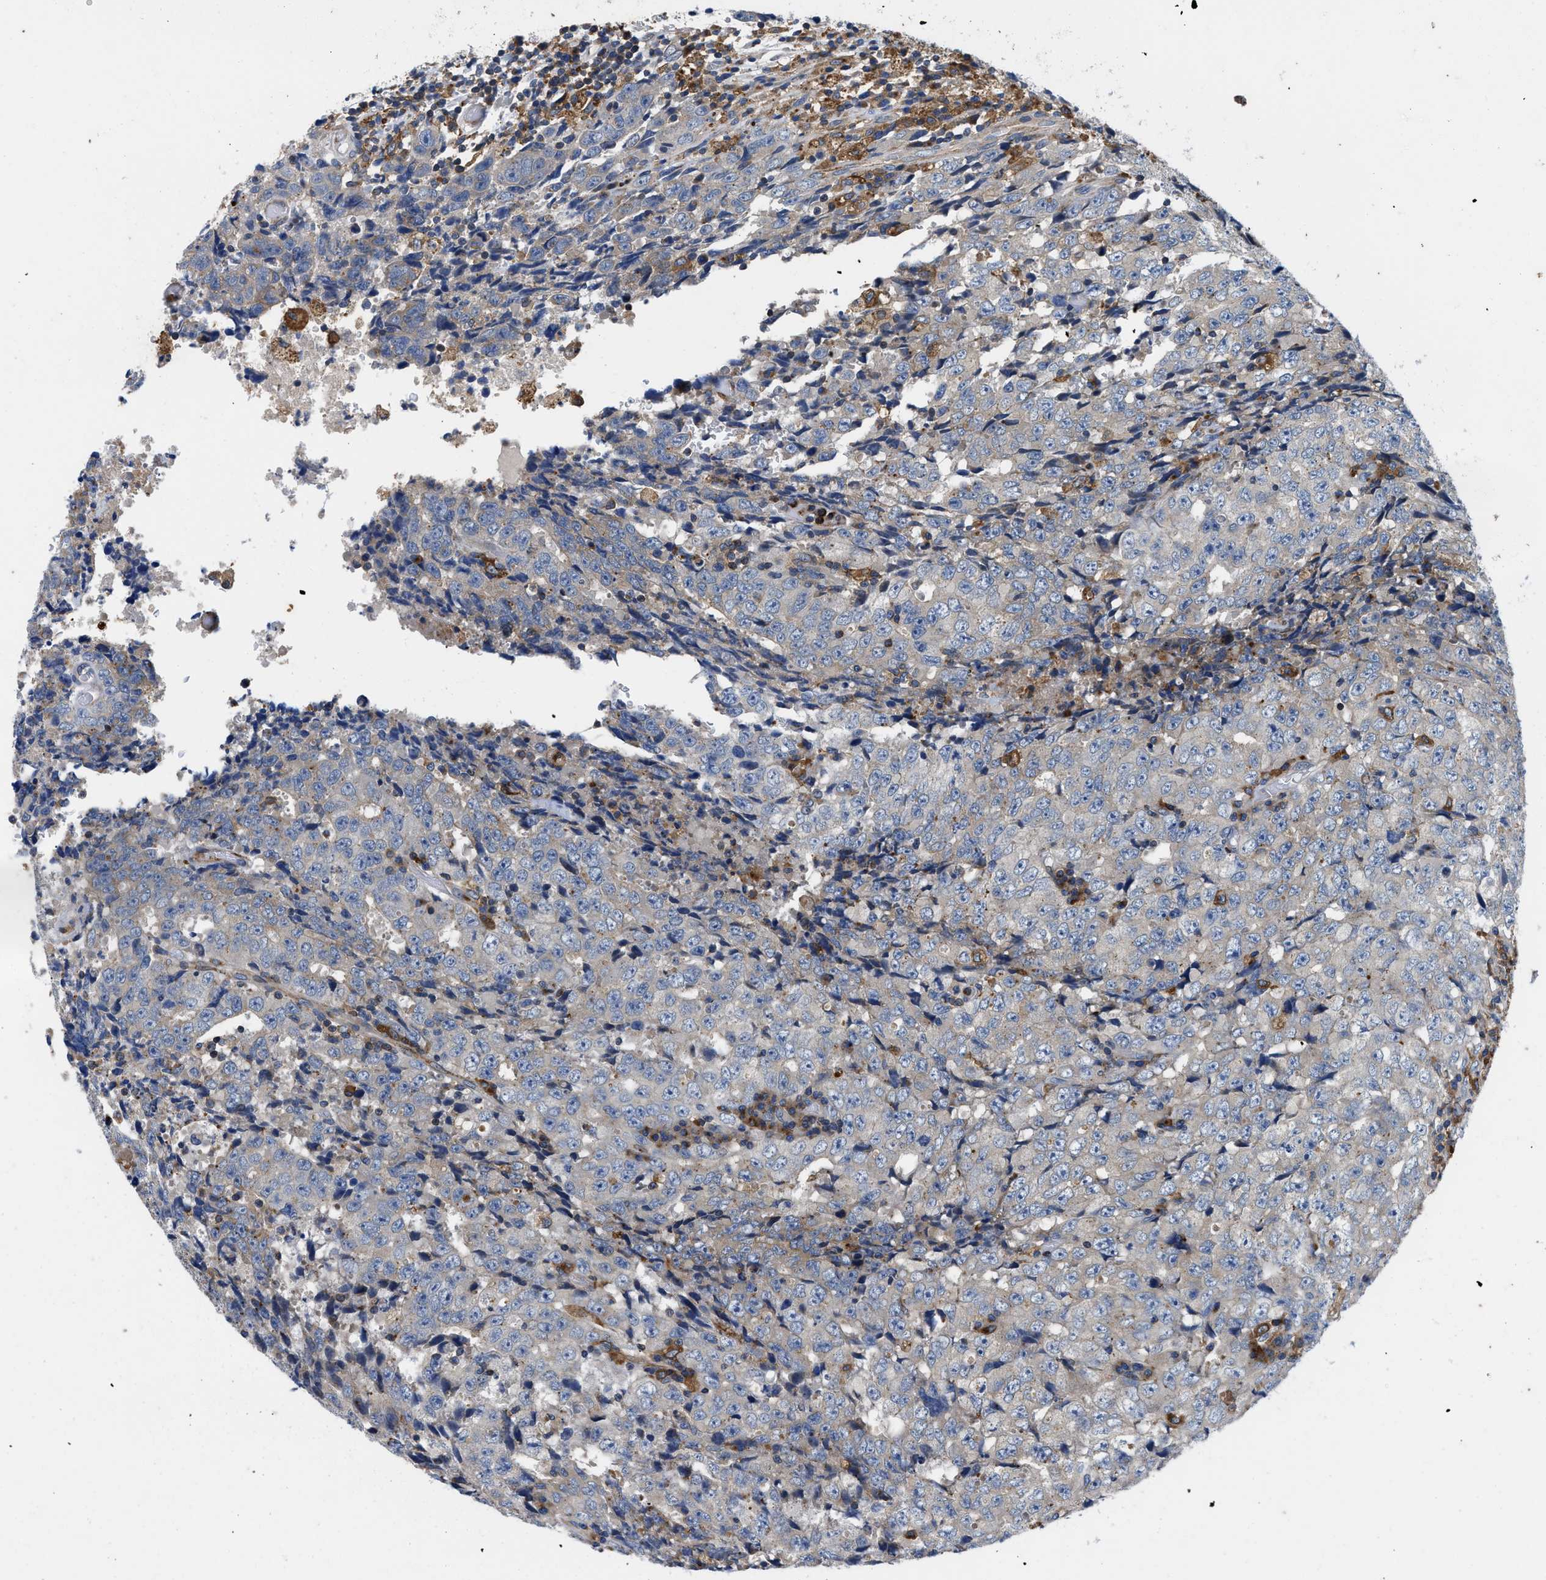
{"staining": {"intensity": "negative", "quantity": "none", "location": "none"}, "tissue": "testis cancer", "cell_type": "Tumor cells", "image_type": "cancer", "snomed": [{"axis": "morphology", "description": "Necrosis, NOS"}, {"axis": "morphology", "description": "Carcinoma, Embryonal, NOS"}, {"axis": "topography", "description": "Testis"}], "caption": "A micrograph of human testis cancer (embryonal carcinoma) is negative for staining in tumor cells. (DAB IHC with hematoxylin counter stain).", "gene": "ENPP4", "patient": {"sex": "male", "age": 19}}